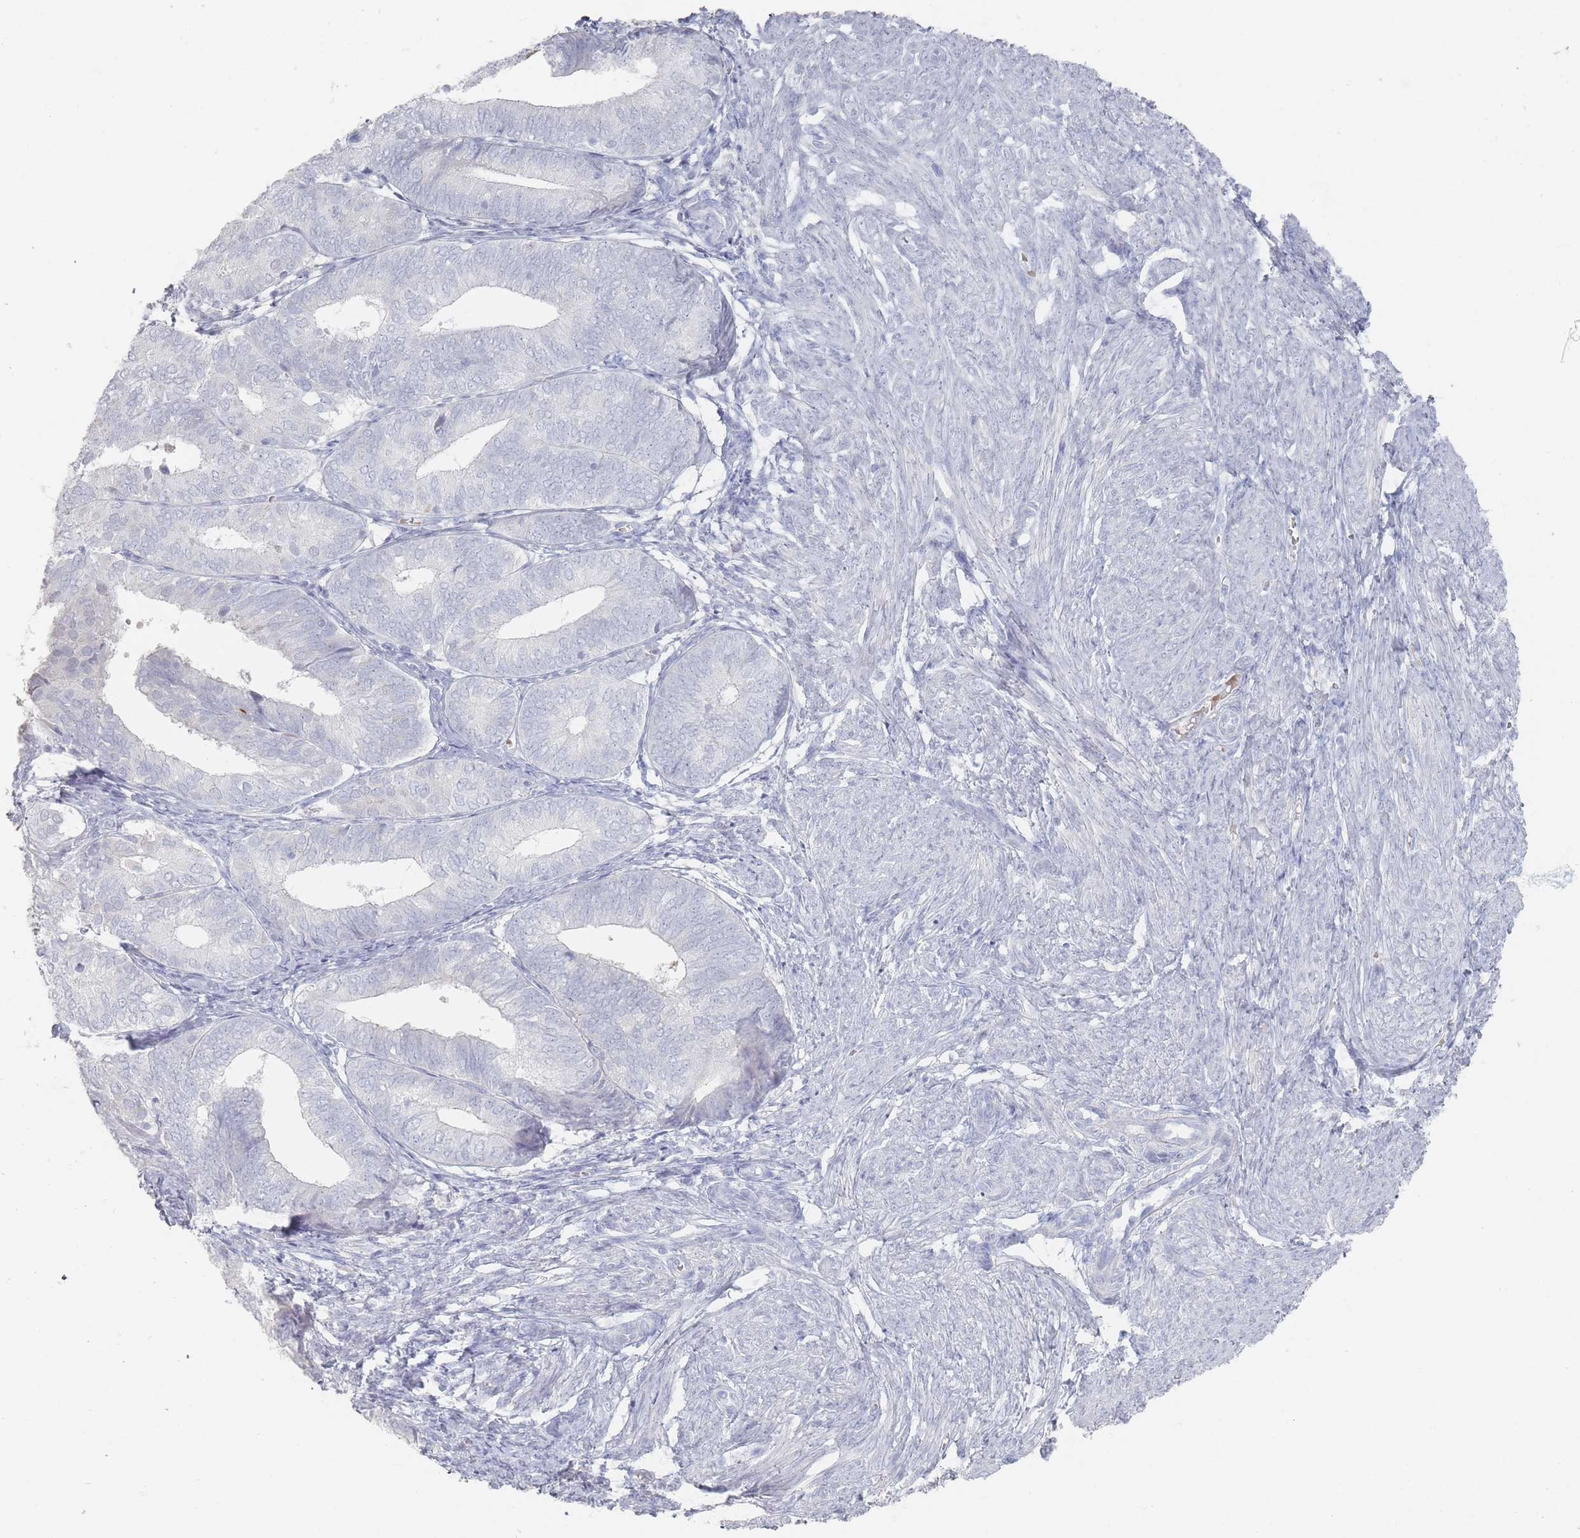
{"staining": {"intensity": "negative", "quantity": "none", "location": "none"}, "tissue": "endometrial cancer", "cell_type": "Tumor cells", "image_type": "cancer", "snomed": [{"axis": "morphology", "description": "Adenocarcinoma, NOS"}, {"axis": "topography", "description": "Endometrium"}], "caption": "Micrograph shows no significant protein expression in tumor cells of endometrial cancer.", "gene": "HELZ2", "patient": {"sex": "female", "age": 87}}